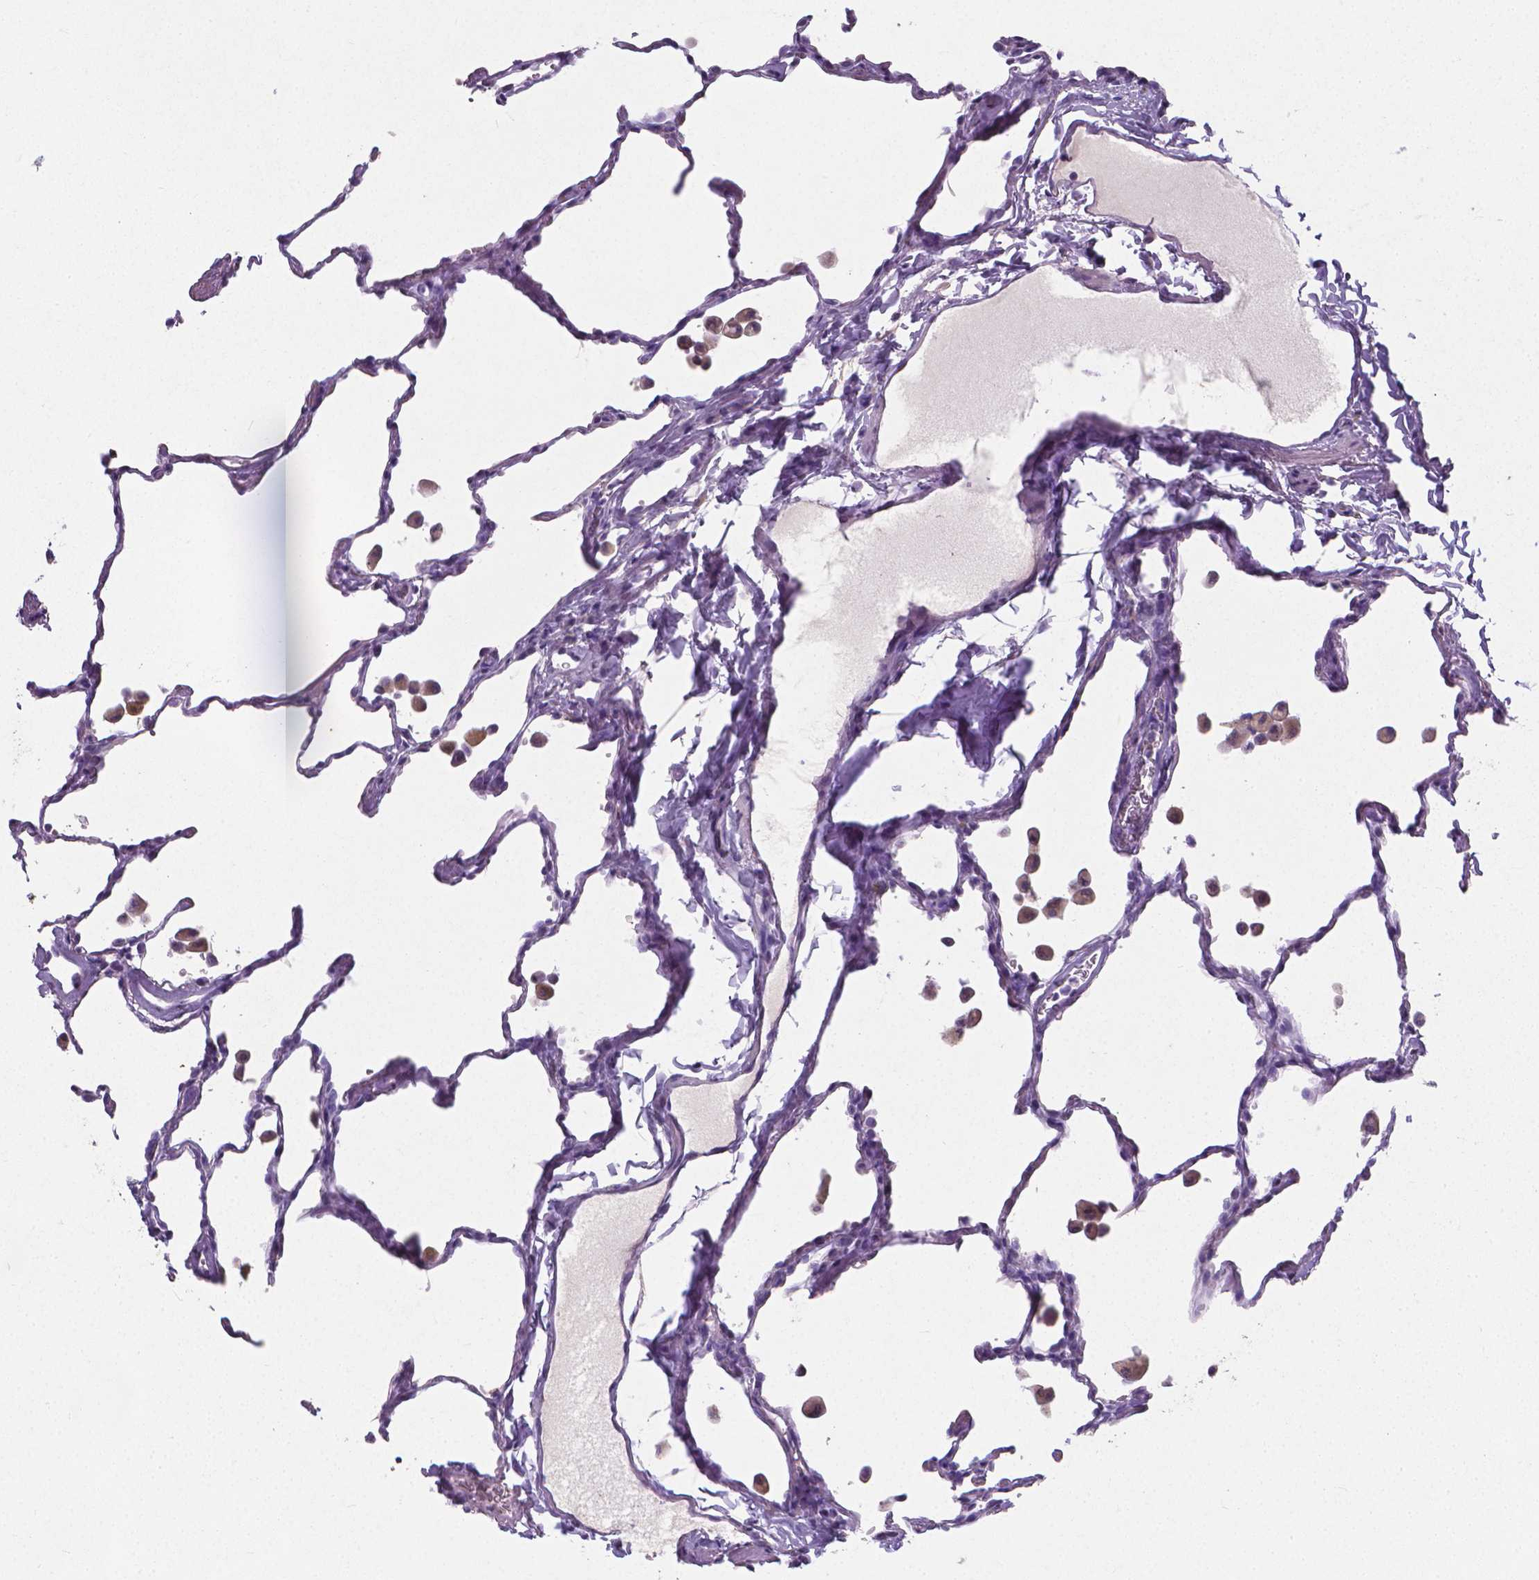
{"staining": {"intensity": "negative", "quantity": "none", "location": "none"}, "tissue": "lung", "cell_type": "Alveolar cells", "image_type": "normal", "snomed": [{"axis": "morphology", "description": "Normal tissue, NOS"}, {"axis": "topography", "description": "Lung"}], "caption": "IHC image of benign lung: lung stained with DAB (3,3'-diaminobenzidine) shows no significant protein positivity in alveolar cells.", "gene": "XPNPEP2", "patient": {"sex": "female", "age": 47}}